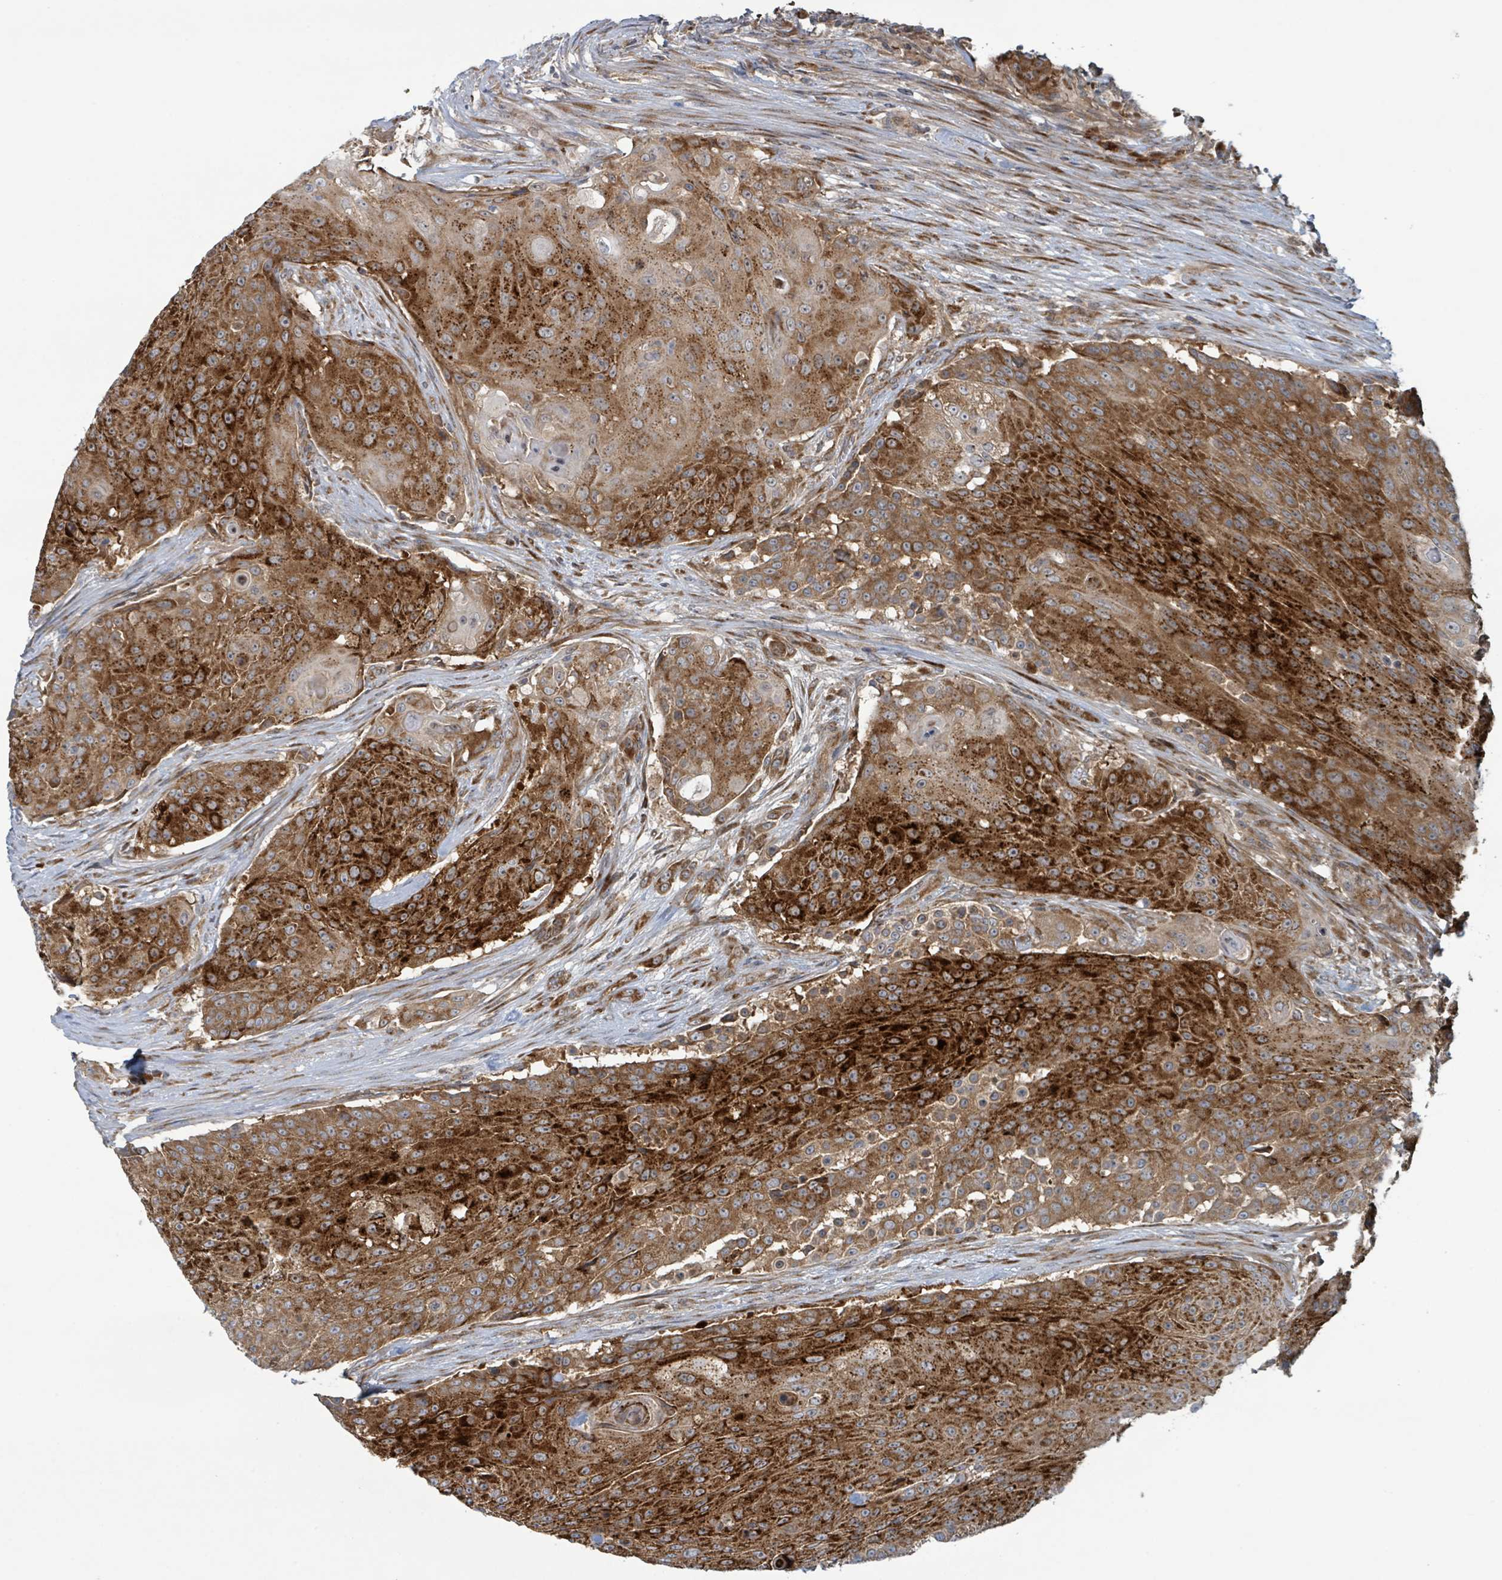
{"staining": {"intensity": "strong", "quantity": ">75%", "location": "cytoplasmic/membranous"}, "tissue": "urothelial cancer", "cell_type": "Tumor cells", "image_type": "cancer", "snomed": [{"axis": "morphology", "description": "Urothelial carcinoma, High grade"}, {"axis": "topography", "description": "Urinary bladder"}], "caption": "There is high levels of strong cytoplasmic/membranous expression in tumor cells of urothelial carcinoma (high-grade), as demonstrated by immunohistochemical staining (brown color).", "gene": "OR51E1", "patient": {"sex": "female", "age": 63}}